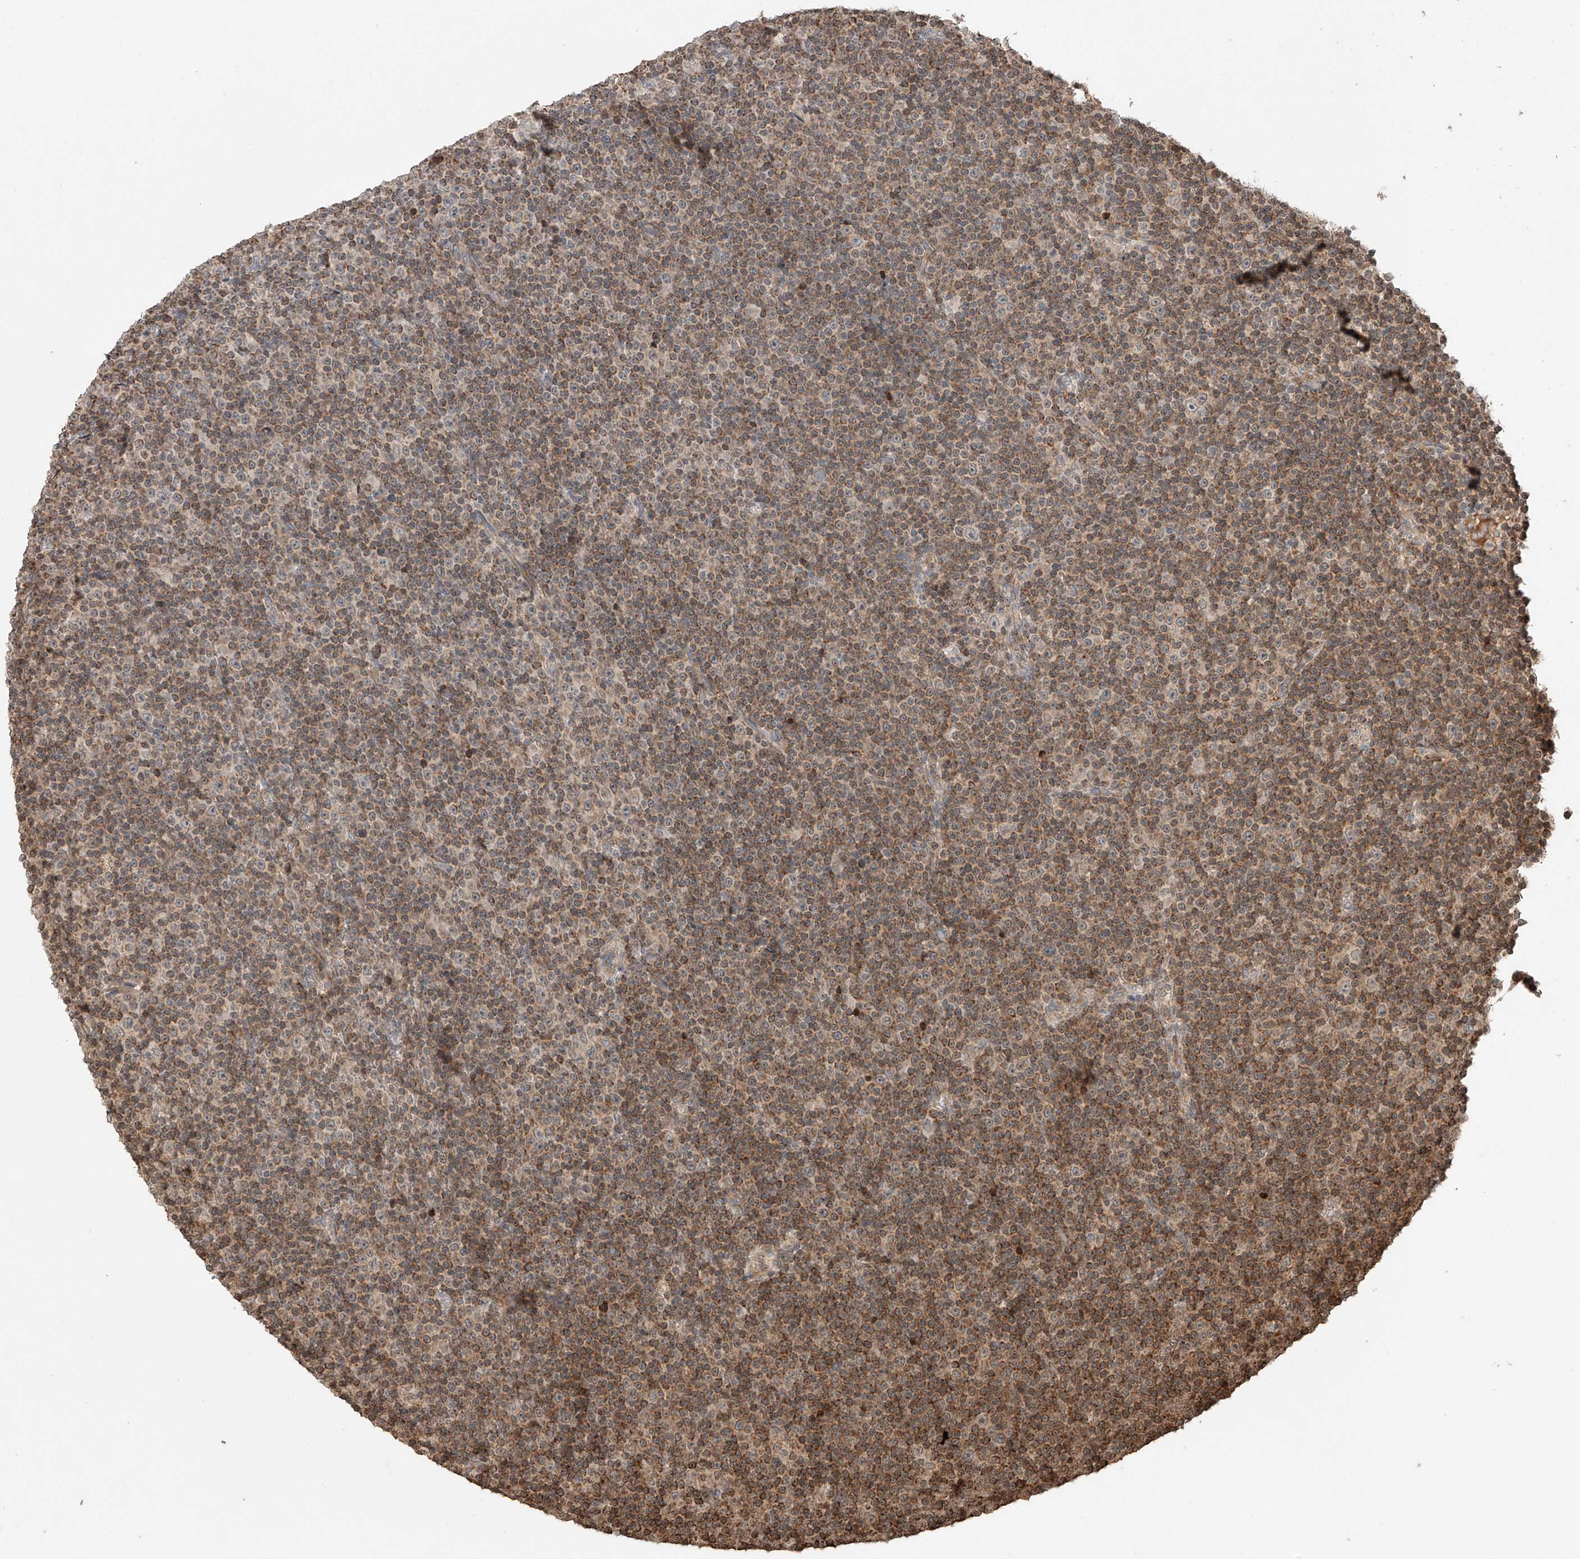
{"staining": {"intensity": "moderate", "quantity": ">75%", "location": "cytoplasmic/membranous"}, "tissue": "lymphoma", "cell_type": "Tumor cells", "image_type": "cancer", "snomed": [{"axis": "morphology", "description": "Malignant lymphoma, non-Hodgkin's type, Low grade"}, {"axis": "topography", "description": "Lymph node"}], "caption": "Moderate cytoplasmic/membranous positivity for a protein is identified in approximately >75% of tumor cells of lymphoma using immunohistochemistry (IHC).", "gene": "ARHGAP33", "patient": {"sex": "female", "age": 67}}